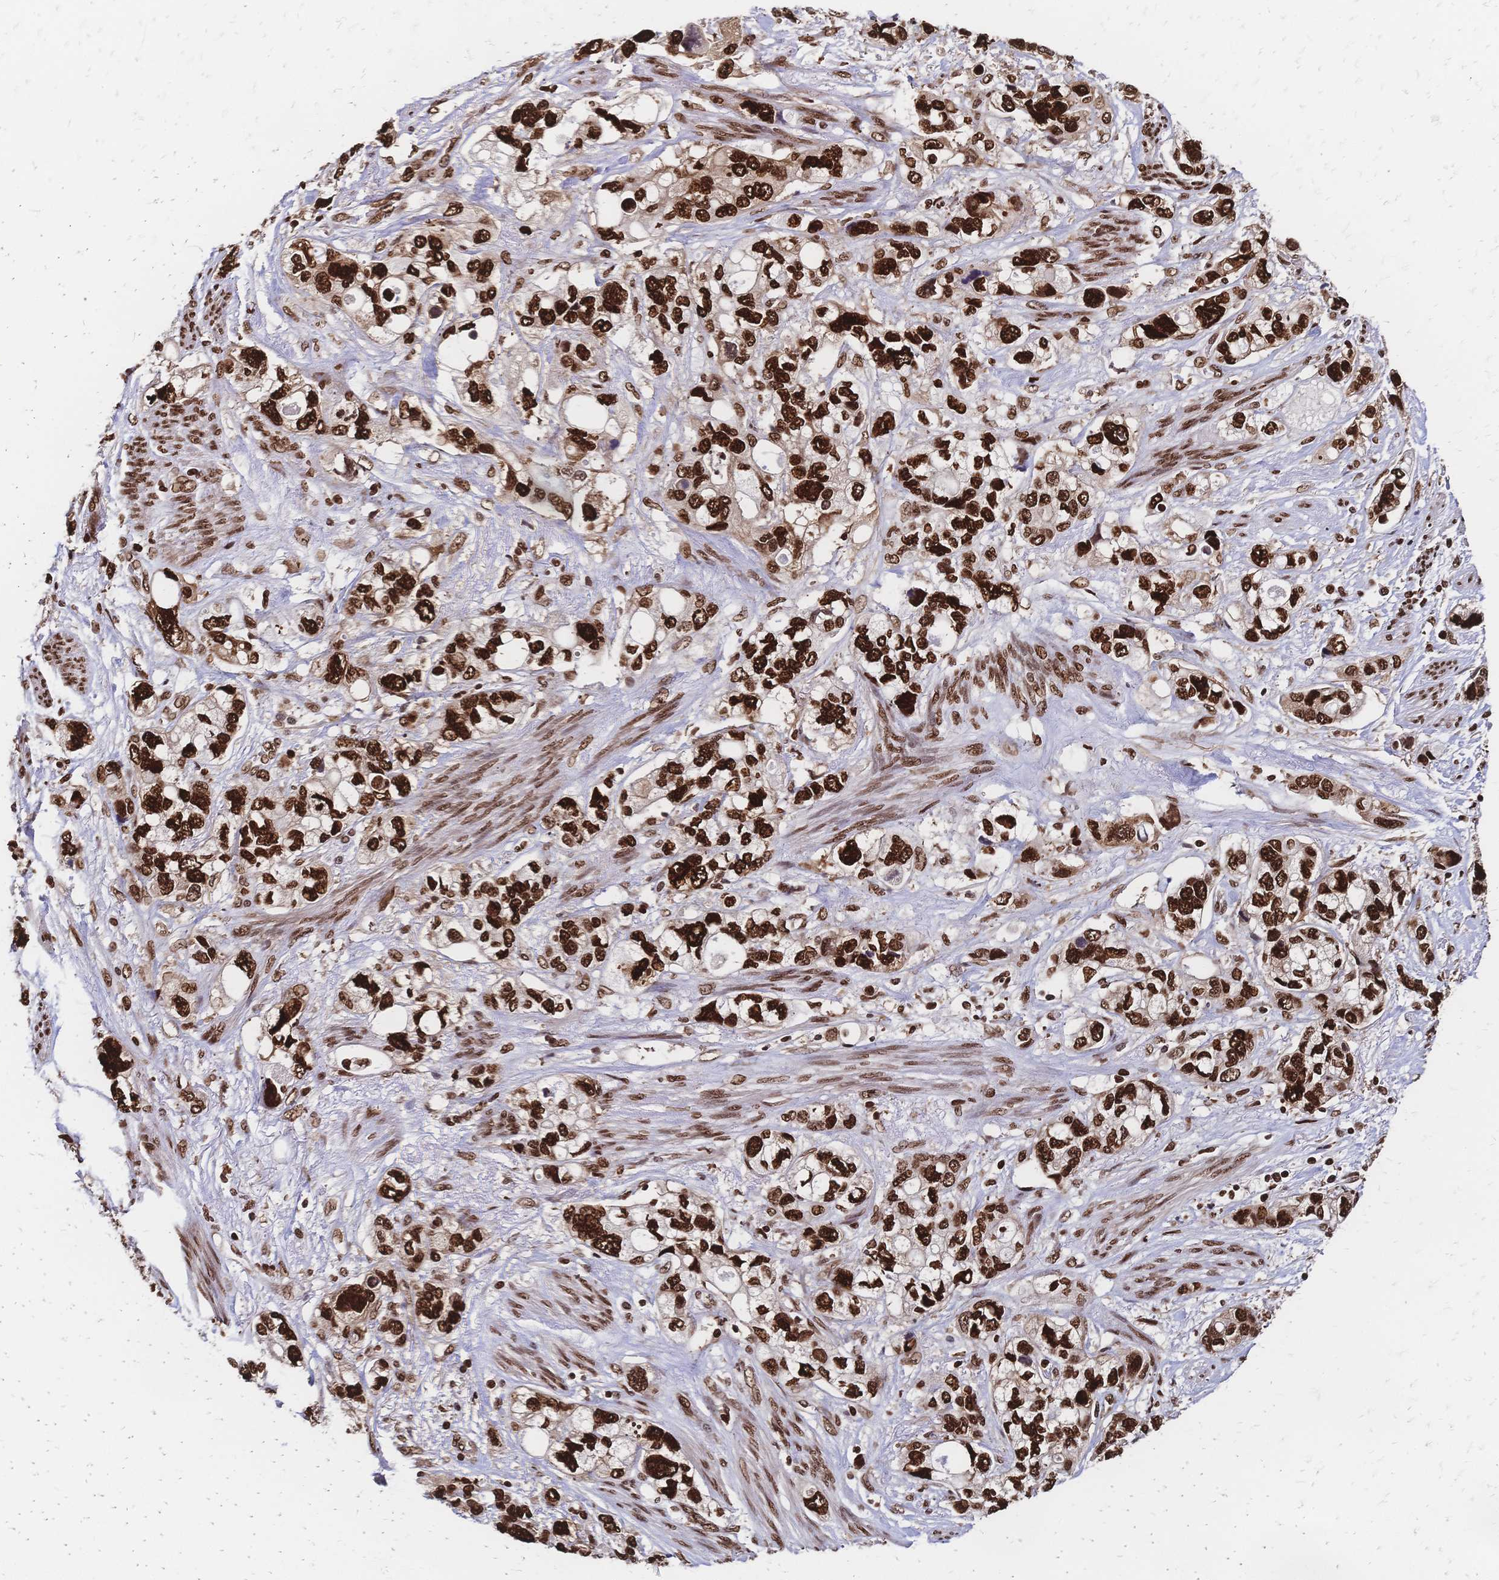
{"staining": {"intensity": "strong", "quantity": ">75%", "location": "nuclear"}, "tissue": "stomach cancer", "cell_type": "Tumor cells", "image_type": "cancer", "snomed": [{"axis": "morphology", "description": "Adenocarcinoma, NOS"}, {"axis": "topography", "description": "Stomach, upper"}], "caption": "A histopathology image of human stomach cancer (adenocarcinoma) stained for a protein demonstrates strong nuclear brown staining in tumor cells.", "gene": "HDGF", "patient": {"sex": "female", "age": 81}}